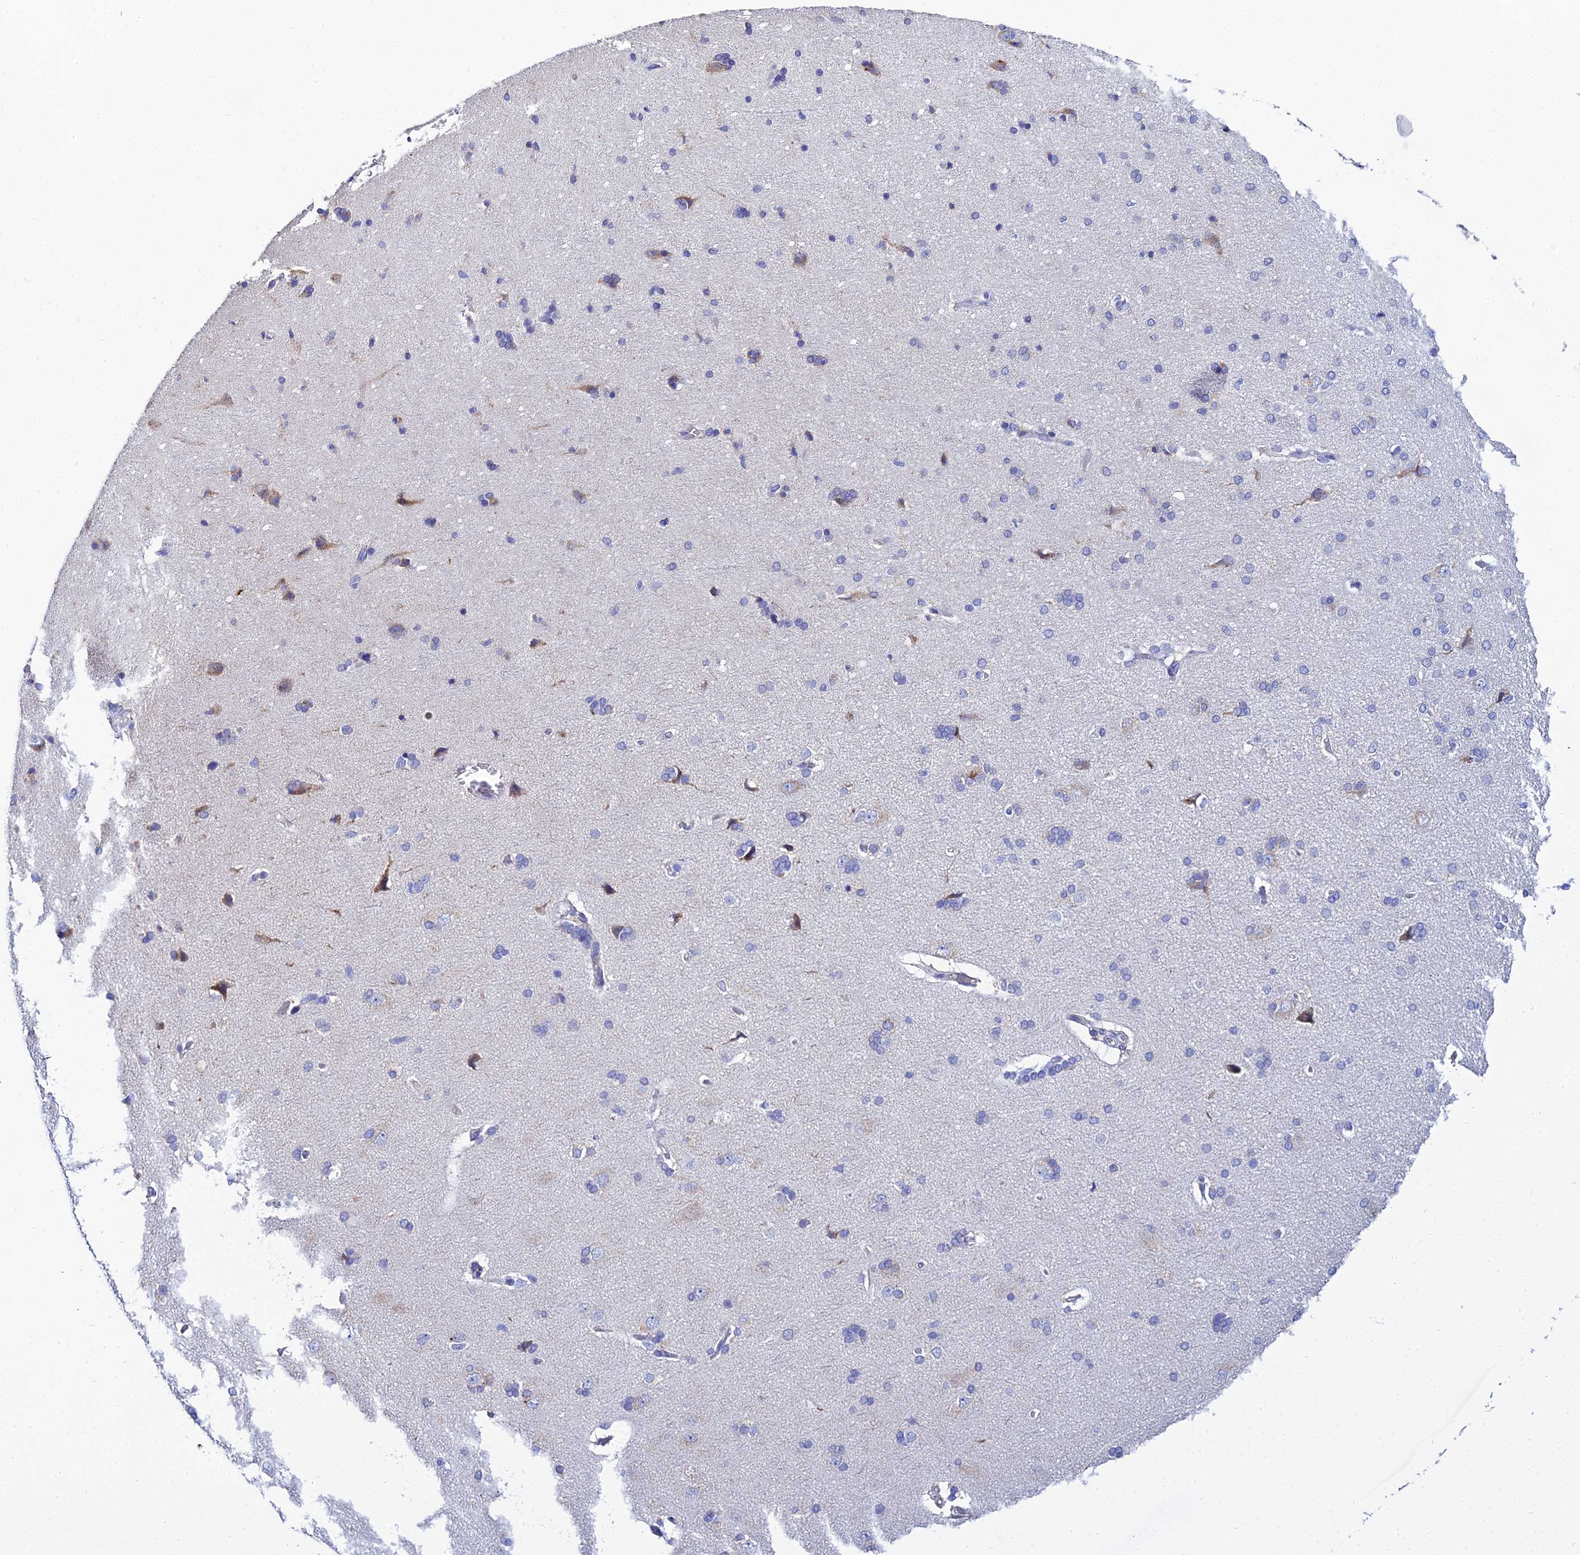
{"staining": {"intensity": "negative", "quantity": "none", "location": "none"}, "tissue": "cerebral cortex", "cell_type": "Endothelial cells", "image_type": "normal", "snomed": [{"axis": "morphology", "description": "Normal tissue, NOS"}, {"axis": "topography", "description": "Cerebral cortex"}], "caption": "This is a micrograph of immunohistochemistry (IHC) staining of benign cerebral cortex, which shows no staining in endothelial cells. The staining was performed using DAB to visualize the protein expression in brown, while the nuclei were stained in blue with hematoxylin (Magnification: 20x).", "gene": "ZXDA", "patient": {"sex": "male", "age": 62}}